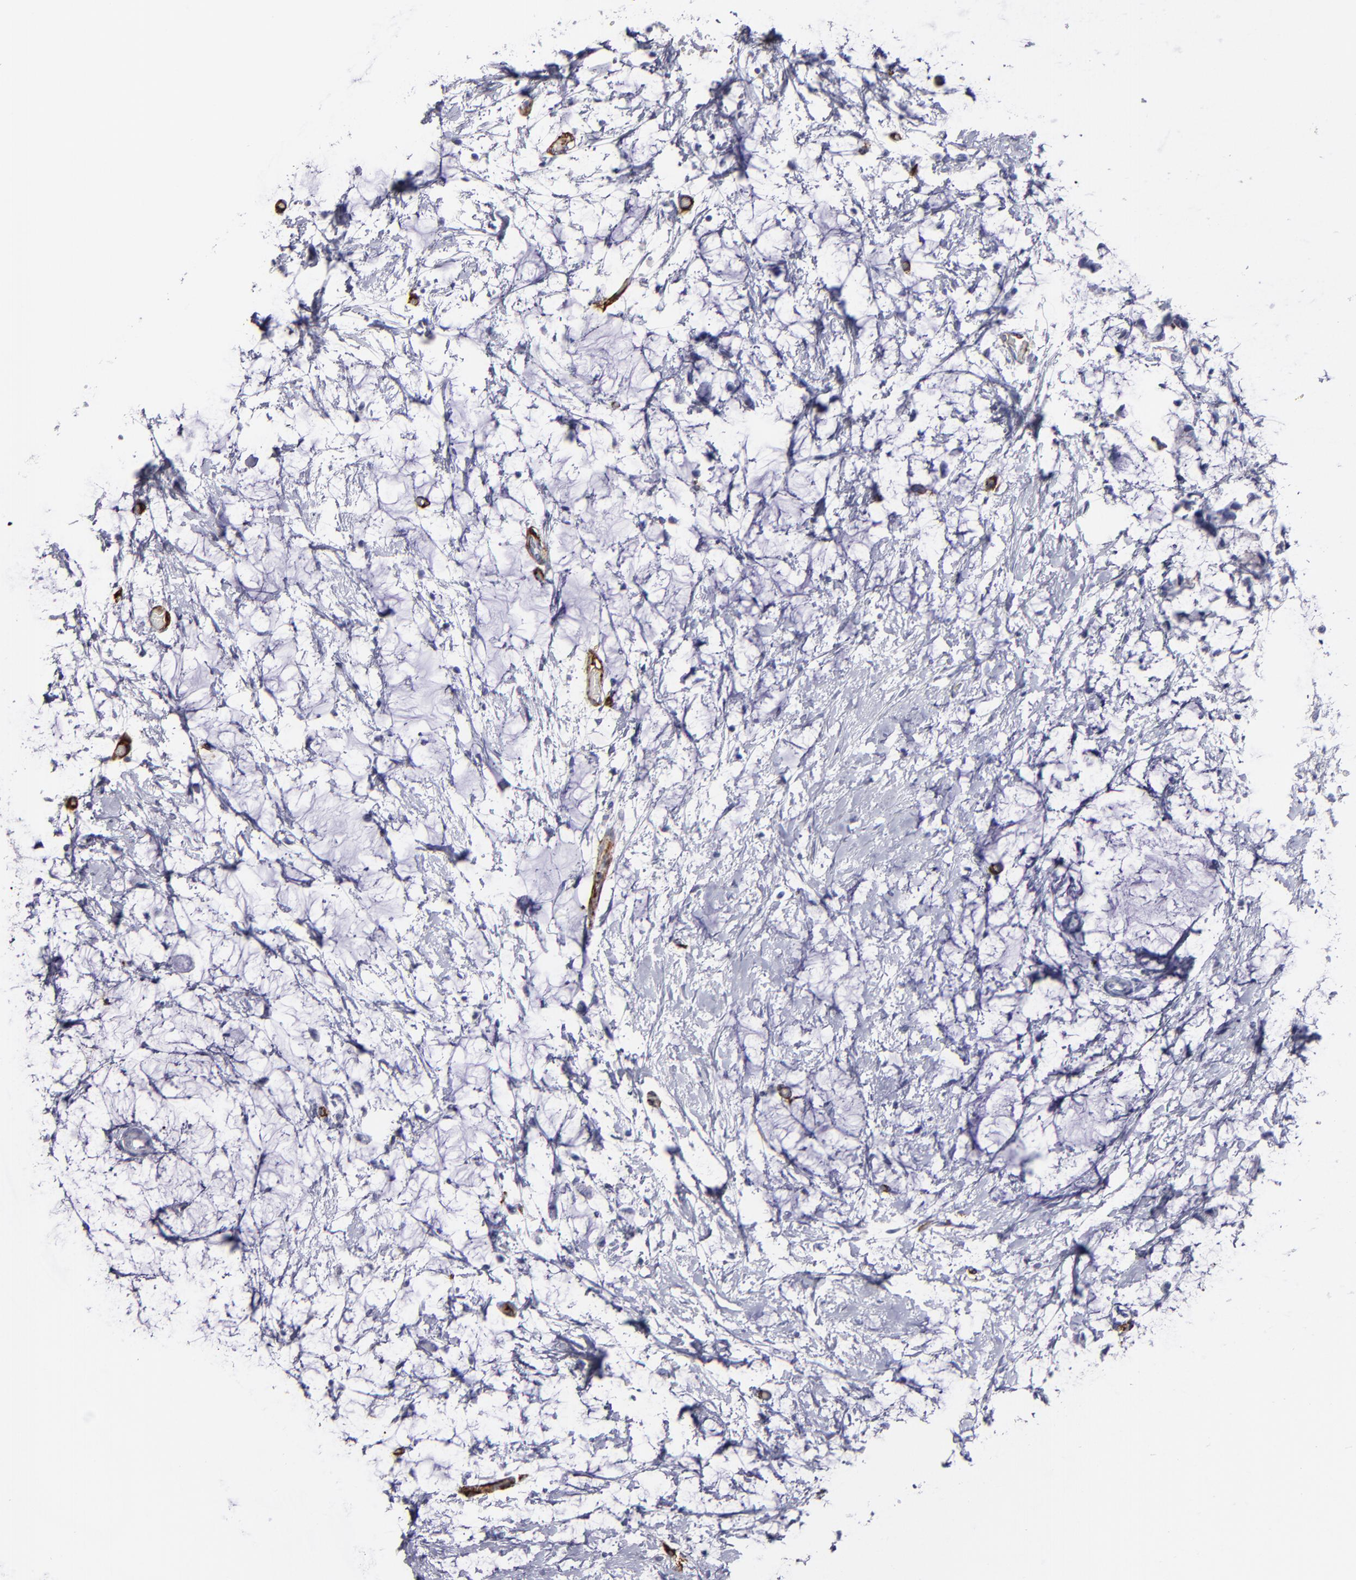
{"staining": {"intensity": "negative", "quantity": "none", "location": "none"}, "tissue": "colorectal cancer", "cell_type": "Tumor cells", "image_type": "cancer", "snomed": [{"axis": "morphology", "description": "Normal tissue, NOS"}, {"axis": "morphology", "description": "Adenocarcinoma, NOS"}, {"axis": "topography", "description": "Colon"}, {"axis": "topography", "description": "Peripheral nerve tissue"}], "caption": "This micrograph is of adenocarcinoma (colorectal) stained with immunohistochemistry to label a protein in brown with the nuclei are counter-stained blue. There is no expression in tumor cells.", "gene": "CD36", "patient": {"sex": "male", "age": 14}}